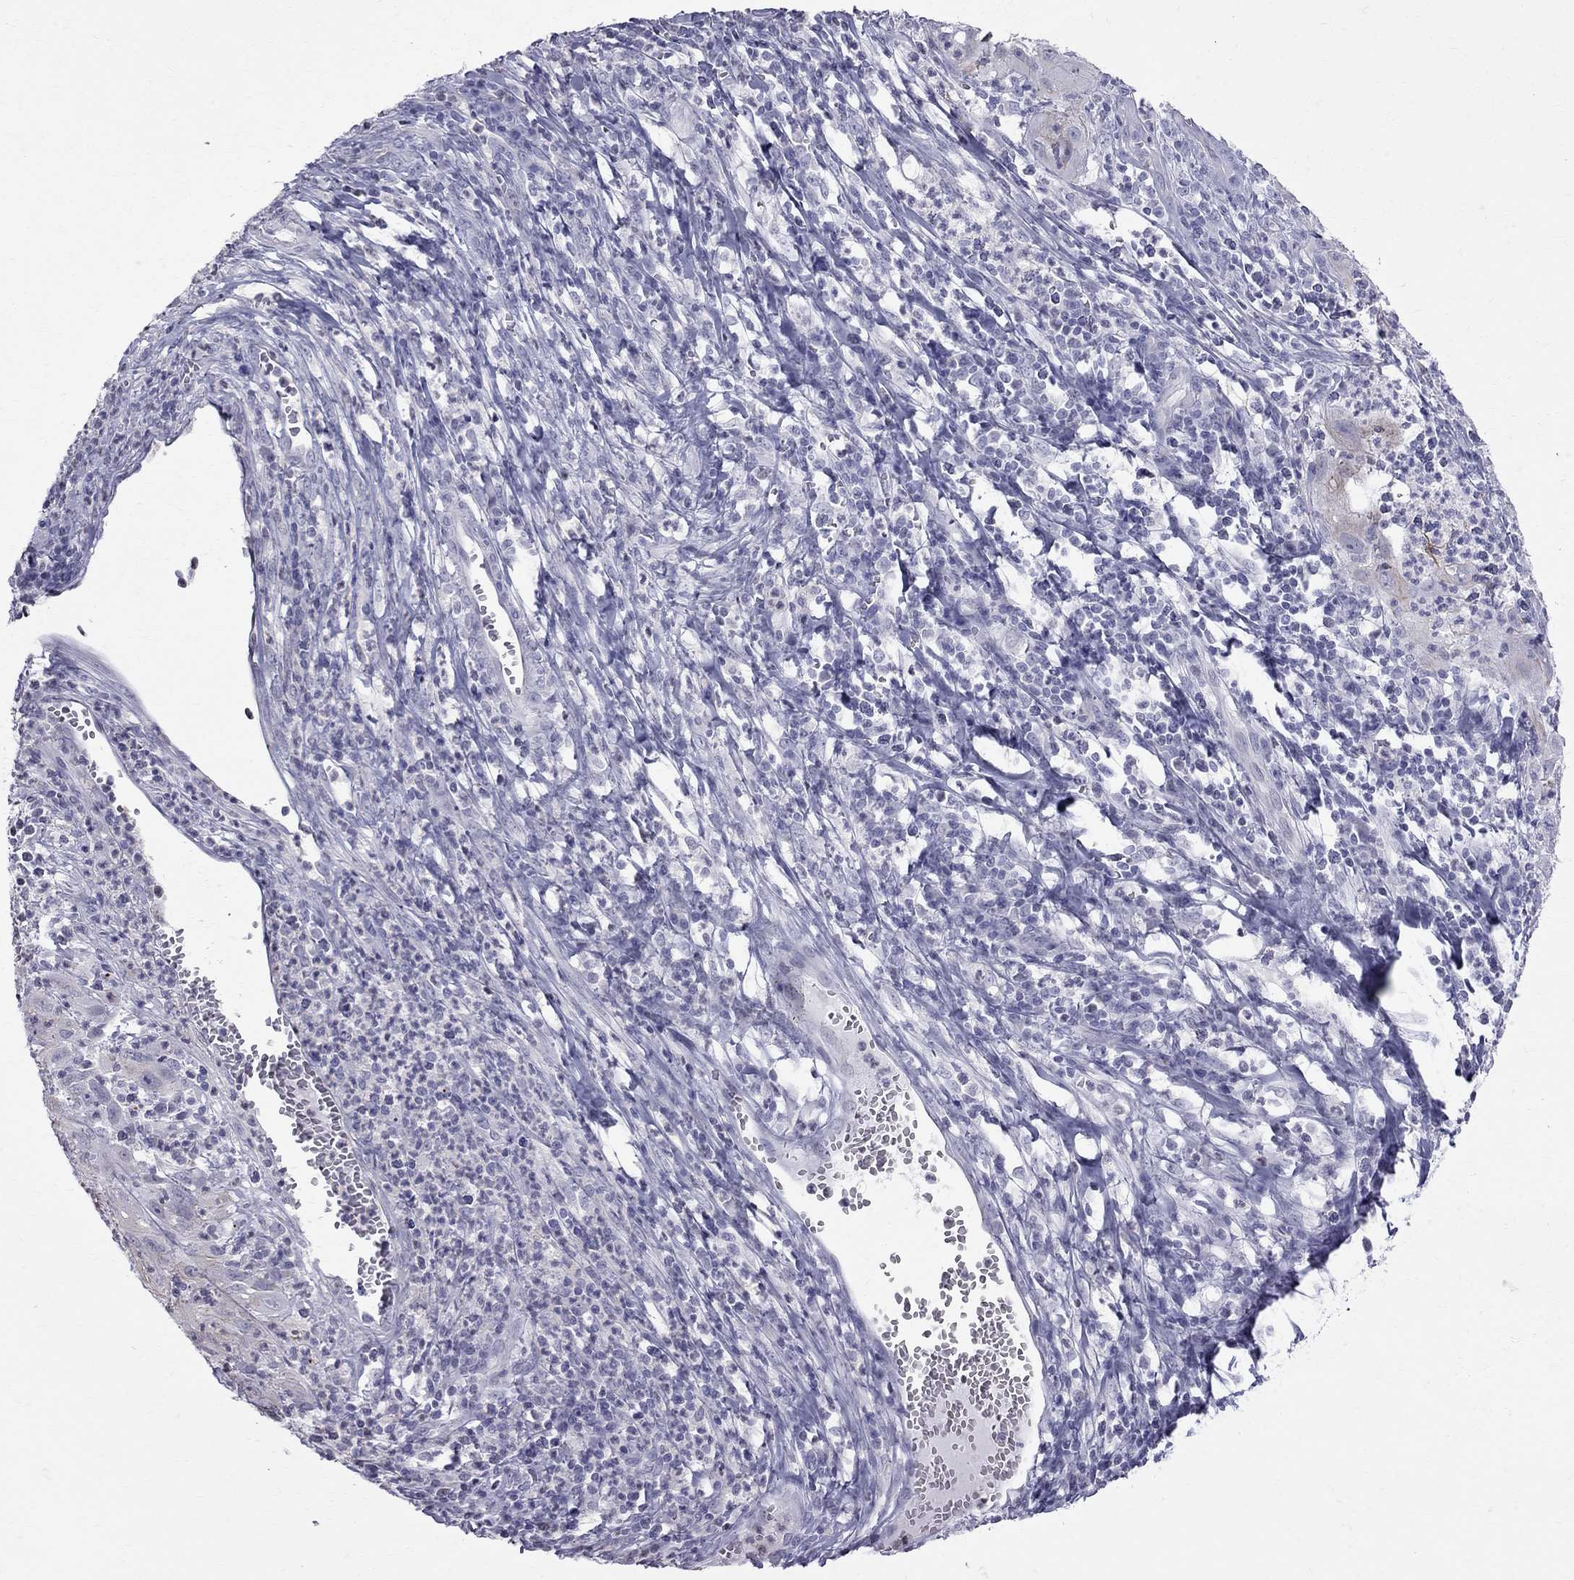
{"staining": {"intensity": "weak", "quantity": "<25%", "location": "cytoplasmic/membranous"}, "tissue": "cervical cancer", "cell_type": "Tumor cells", "image_type": "cancer", "snomed": [{"axis": "morphology", "description": "Squamous cell carcinoma, NOS"}, {"axis": "topography", "description": "Cervix"}], "caption": "DAB (3,3'-diaminobenzidine) immunohistochemical staining of human squamous cell carcinoma (cervical) reveals no significant positivity in tumor cells. (Stains: DAB immunohistochemistry with hematoxylin counter stain, Microscopy: brightfield microscopy at high magnification).", "gene": "MUC15", "patient": {"sex": "female", "age": 32}}